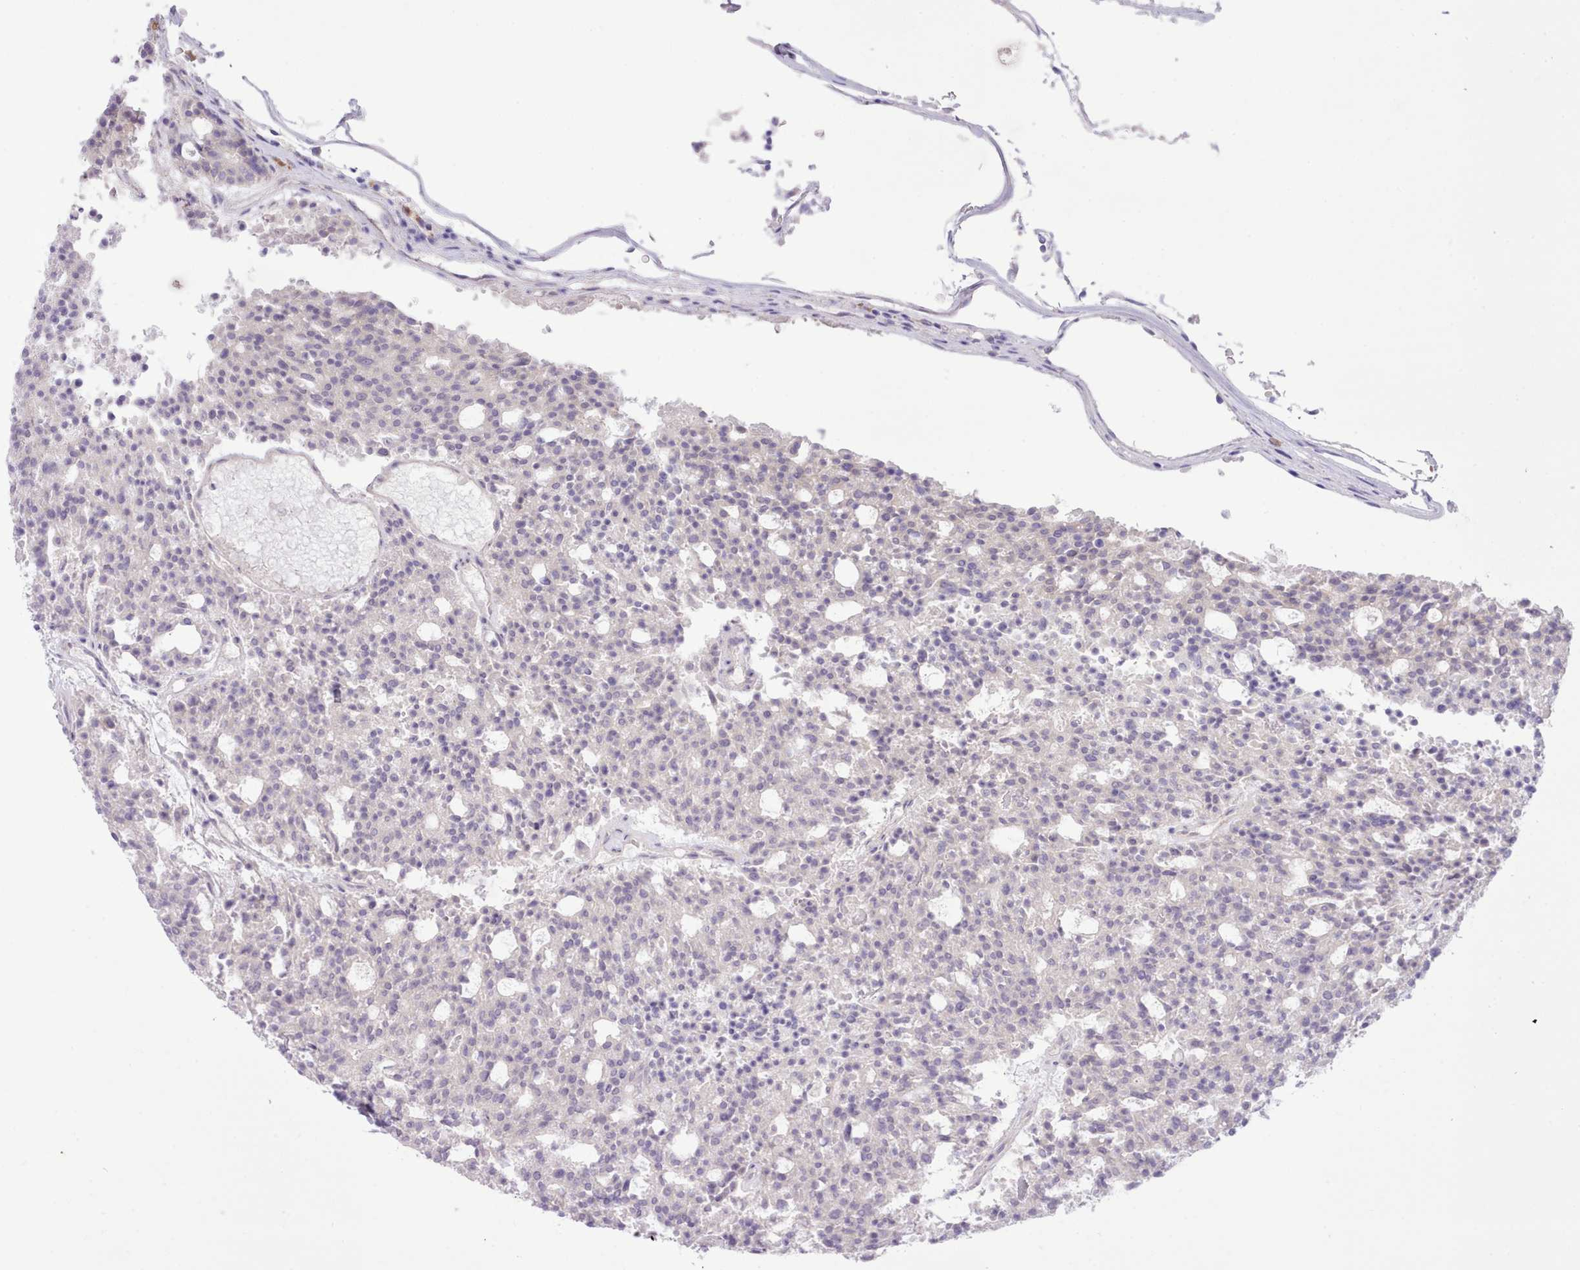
{"staining": {"intensity": "negative", "quantity": "none", "location": "none"}, "tissue": "carcinoid", "cell_type": "Tumor cells", "image_type": "cancer", "snomed": [{"axis": "morphology", "description": "Carcinoid, malignant, NOS"}, {"axis": "topography", "description": "Pancreas"}], "caption": "This micrograph is of carcinoid stained with immunohistochemistry to label a protein in brown with the nuclei are counter-stained blue. There is no expression in tumor cells.", "gene": "CCL1", "patient": {"sex": "female", "age": 54}}